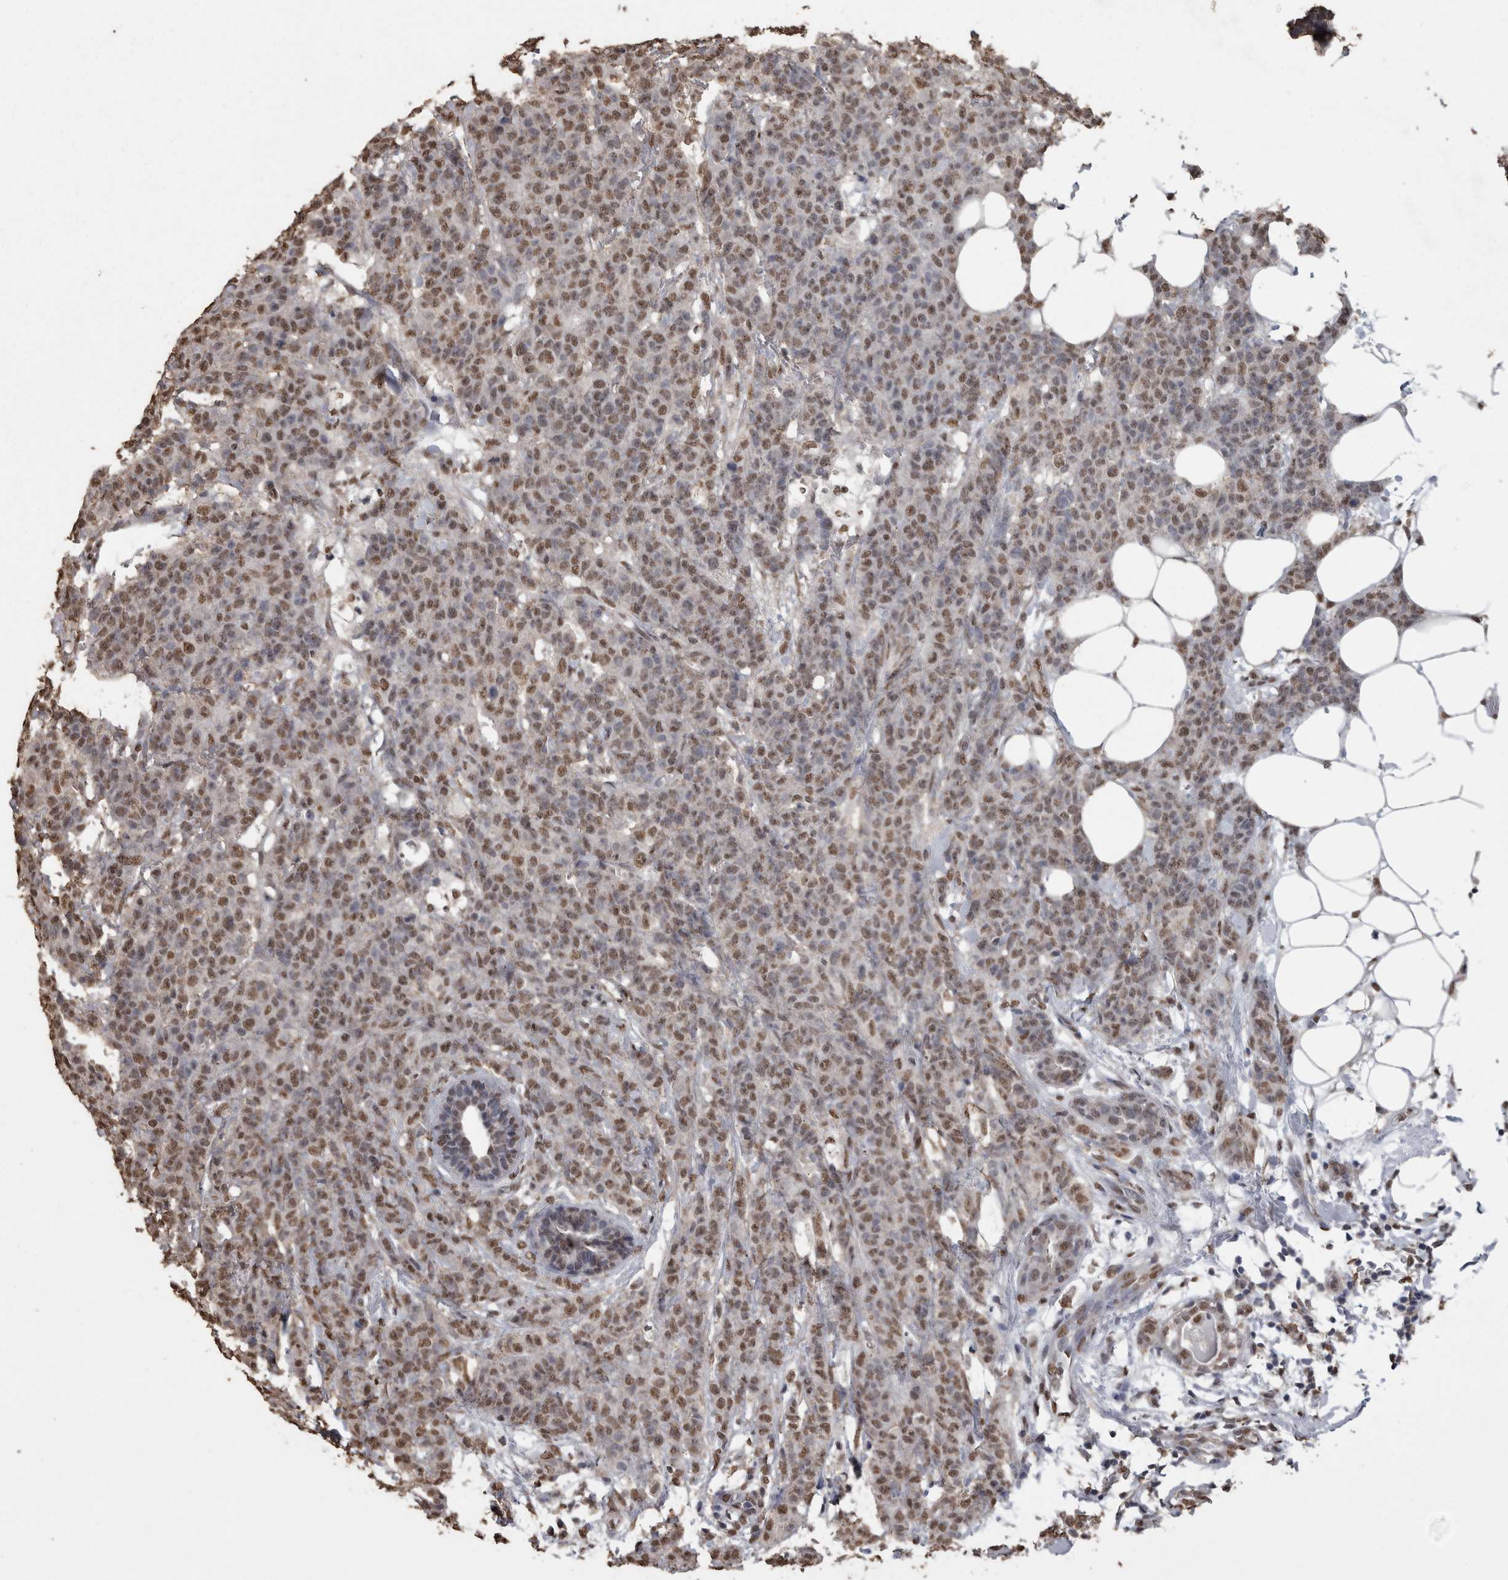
{"staining": {"intensity": "weak", "quantity": ">75%", "location": "nuclear"}, "tissue": "breast cancer", "cell_type": "Tumor cells", "image_type": "cancer", "snomed": [{"axis": "morphology", "description": "Normal tissue, NOS"}, {"axis": "morphology", "description": "Duct carcinoma"}, {"axis": "topography", "description": "Breast"}], "caption": "There is low levels of weak nuclear positivity in tumor cells of intraductal carcinoma (breast), as demonstrated by immunohistochemical staining (brown color).", "gene": "SMAD7", "patient": {"sex": "female", "age": 40}}